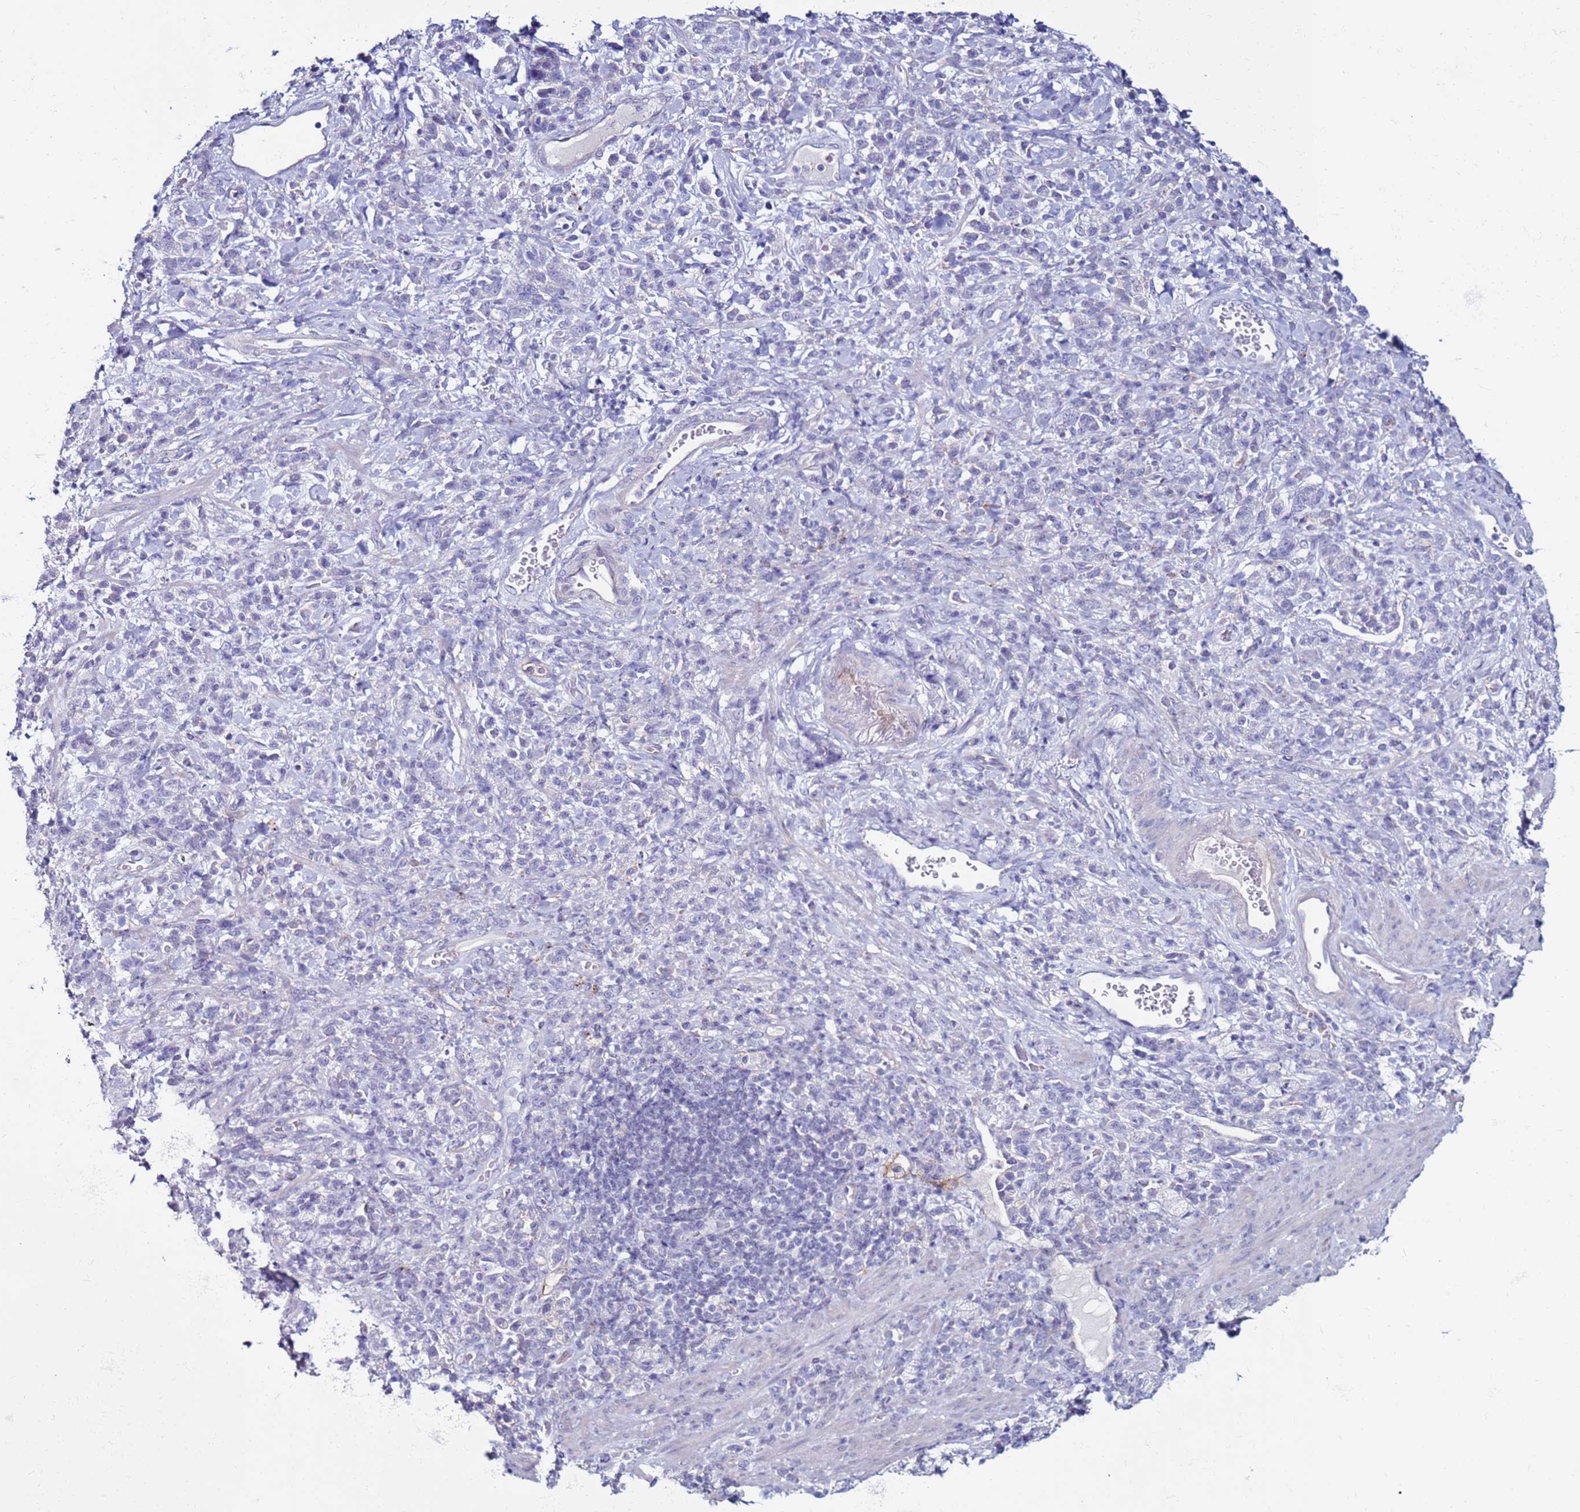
{"staining": {"intensity": "negative", "quantity": "none", "location": "none"}, "tissue": "stomach cancer", "cell_type": "Tumor cells", "image_type": "cancer", "snomed": [{"axis": "morphology", "description": "Adenocarcinoma, NOS"}, {"axis": "topography", "description": "Stomach"}], "caption": "Immunohistochemistry image of neoplastic tissue: stomach cancer (adenocarcinoma) stained with DAB displays no significant protein expression in tumor cells.", "gene": "CLEC4M", "patient": {"sex": "male", "age": 77}}